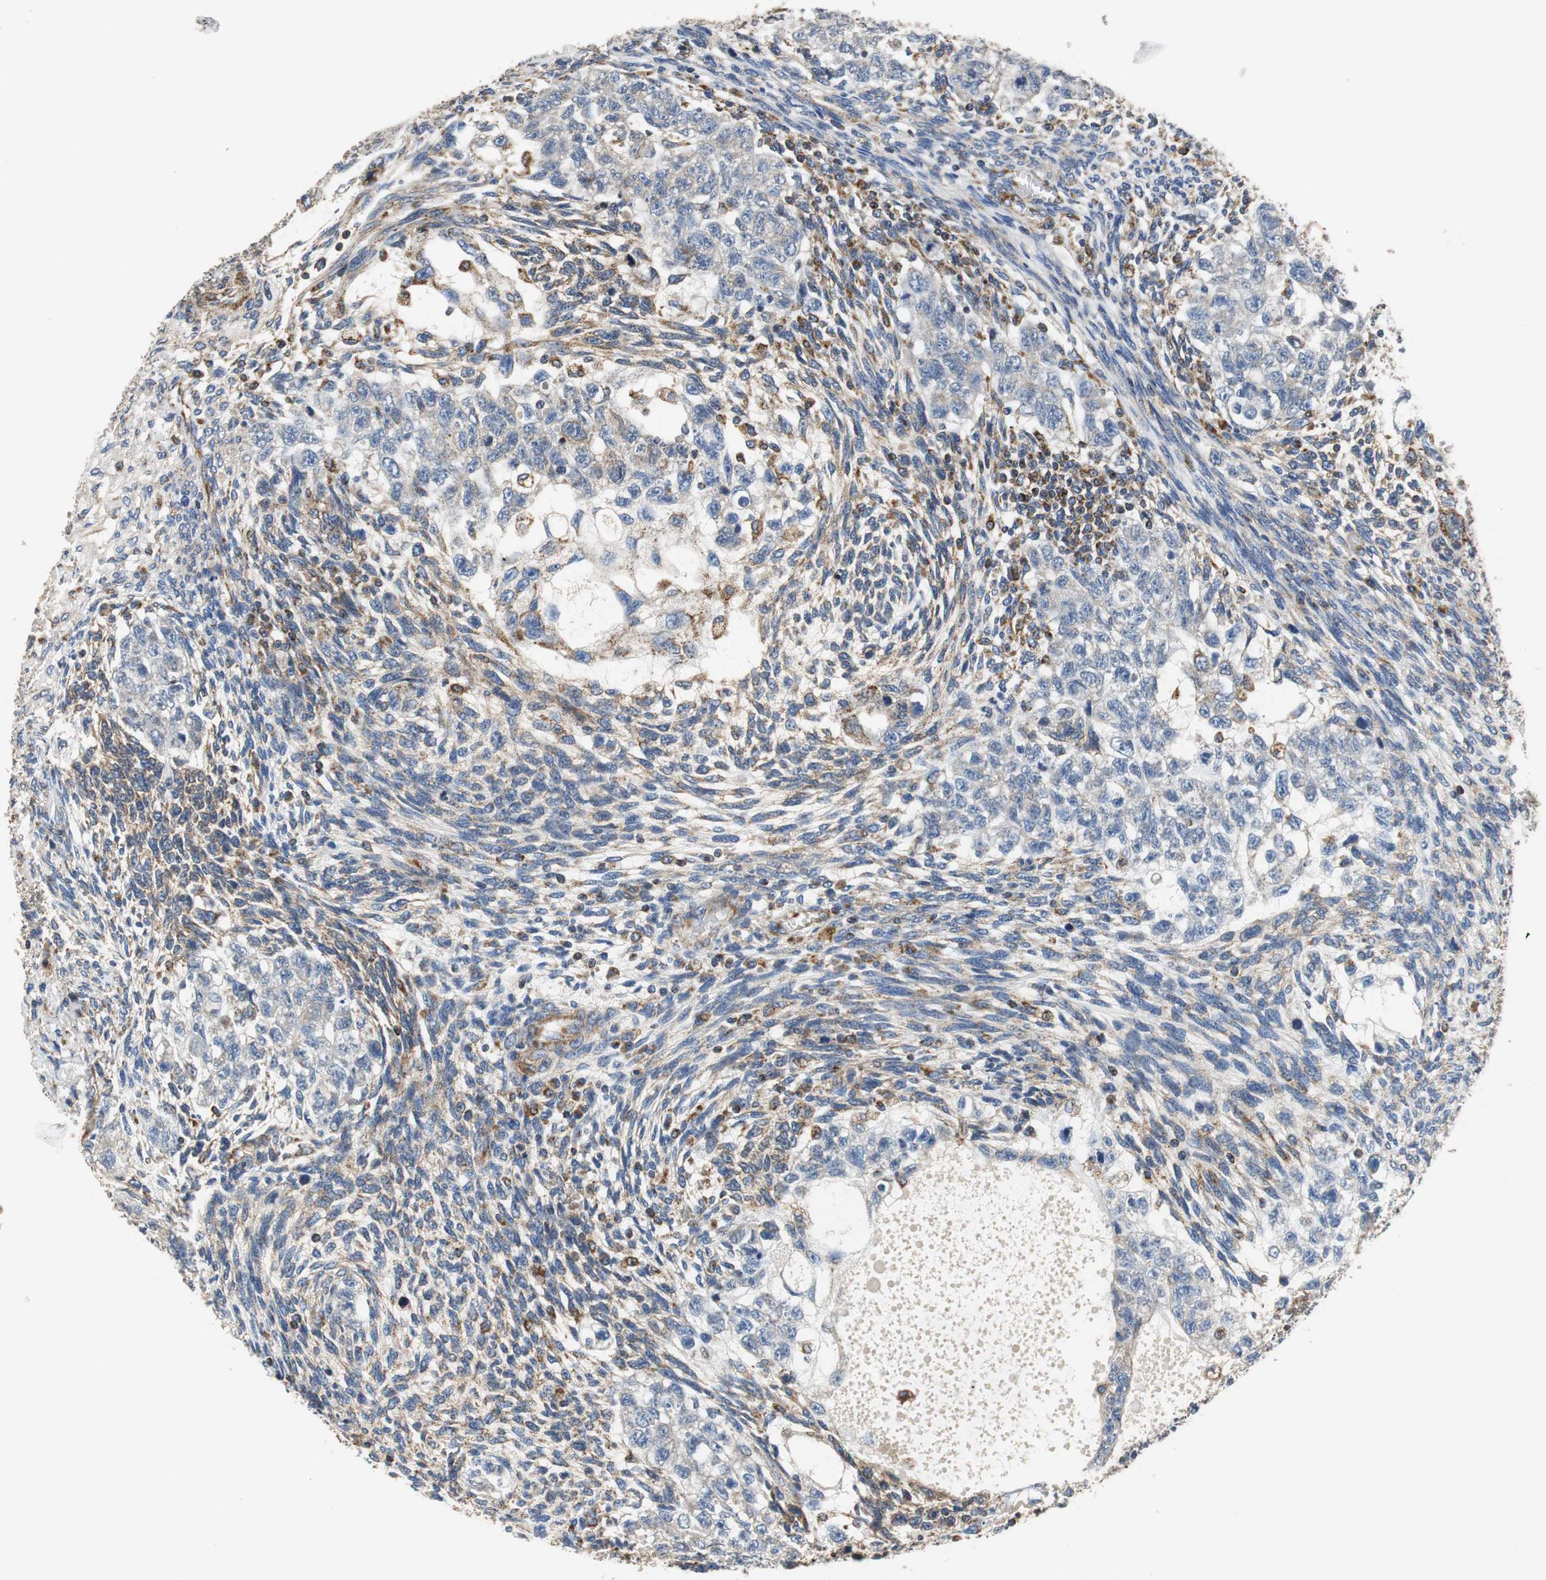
{"staining": {"intensity": "weak", "quantity": "<25%", "location": "cytoplasmic/membranous"}, "tissue": "testis cancer", "cell_type": "Tumor cells", "image_type": "cancer", "snomed": [{"axis": "morphology", "description": "Normal tissue, NOS"}, {"axis": "morphology", "description": "Carcinoma, Embryonal, NOS"}, {"axis": "topography", "description": "Testis"}], "caption": "IHC image of embryonal carcinoma (testis) stained for a protein (brown), which shows no staining in tumor cells.", "gene": "GSTK1", "patient": {"sex": "male", "age": 36}}